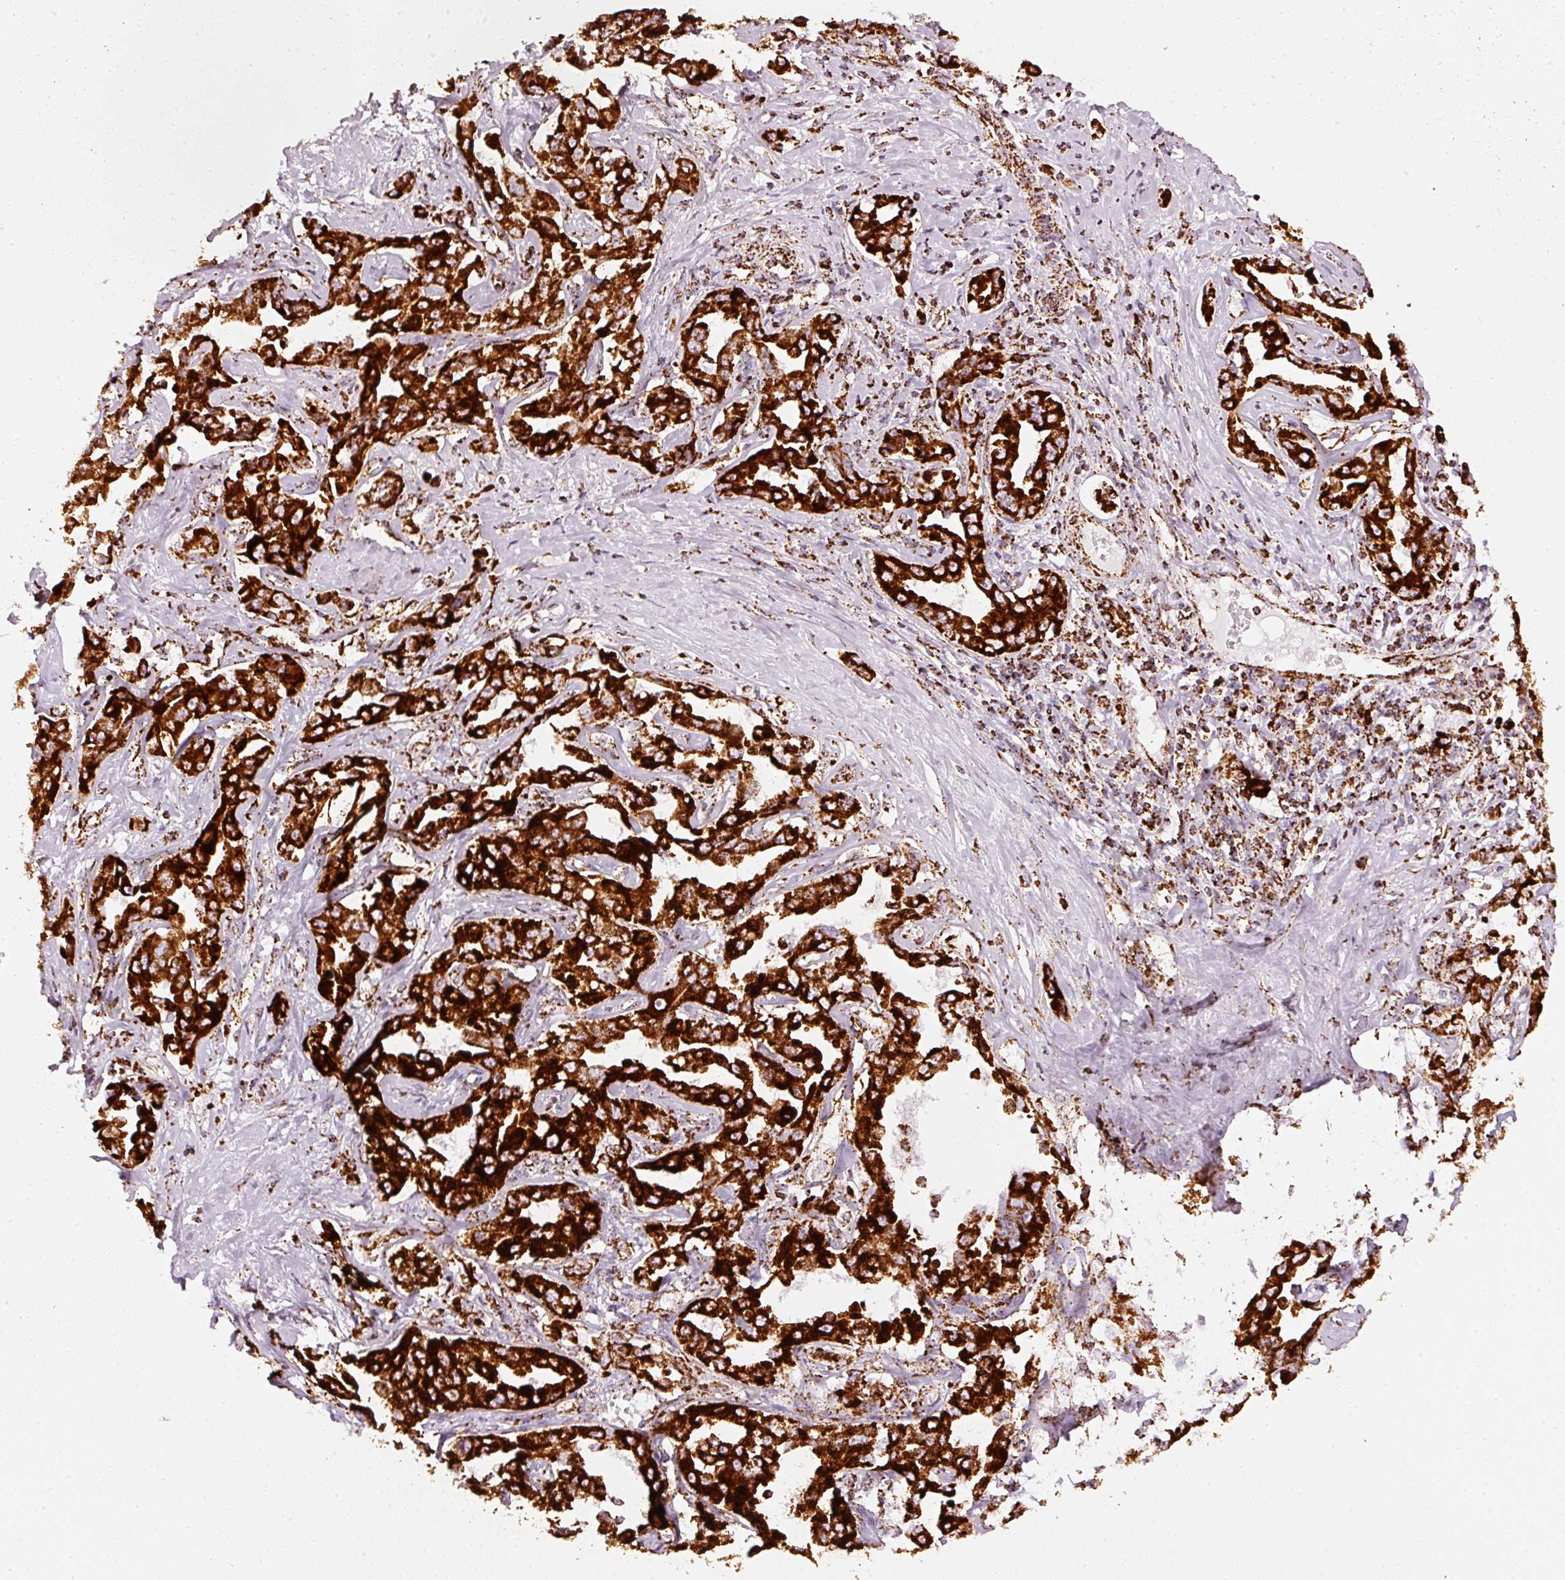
{"staining": {"intensity": "strong", "quantity": ">75%", "location": "cytoplasmic/membranous"}, "tissue": "liver cancer", "cell_type": "Tumor cells", "image_type": "cancer", "snomed": [{"axis": "morphology", "description": "Cholangiocarcinoma"}, {"axis": "topography", "description": "Liver"}], "caption": "Immunohistochemical staining of liver cancer reveals high levels of strong cytoplasmic/membranous protein staining in about >75% of tumor cells.", "gene": "UQCRC1", "patient": {"sex": "male", "age": 59}}